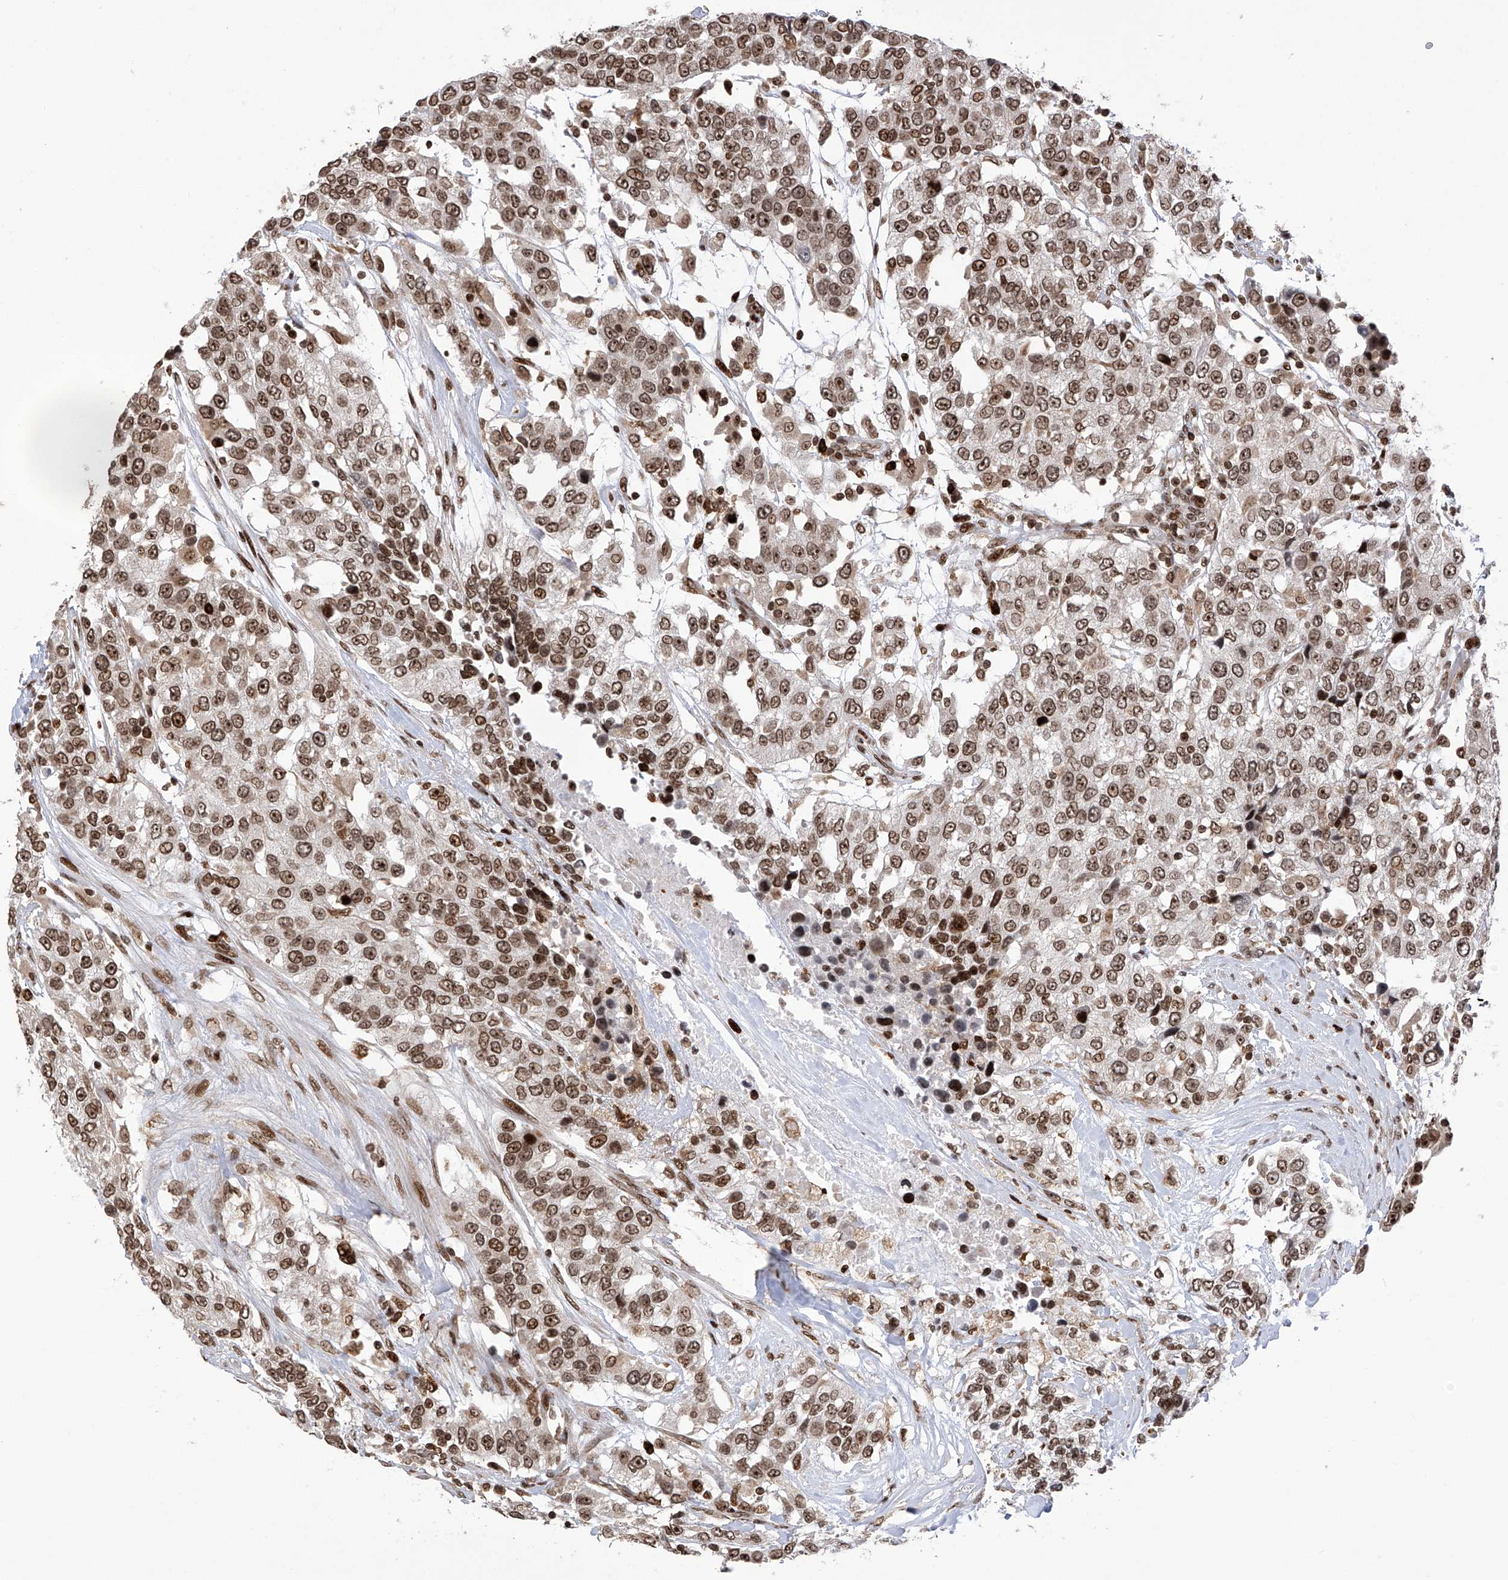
{"staining": {"intensity": "moderate", "quantity": ">75%", "location": "nuclear"}, "tissue": "urothelial cancer", "cell_type": "Tumor cells", "image_type": "cancer", "snomed": [{"axis": "morphology", "description": "Urothelial carcinoma, High grade"}, {"axis": "topography", "description": "Urinary bladder"}], "caption": "Immunohistochemical staining of urothelial carcinoma (high-grade) reveals moderate nuclear protein expression in about >75% of tumor cells. The protein of interest is shown in brown color, while the nuclei are stained blue.", "gene": "PAK1IP1", "patient": {"sex": "female", "age": 80}}